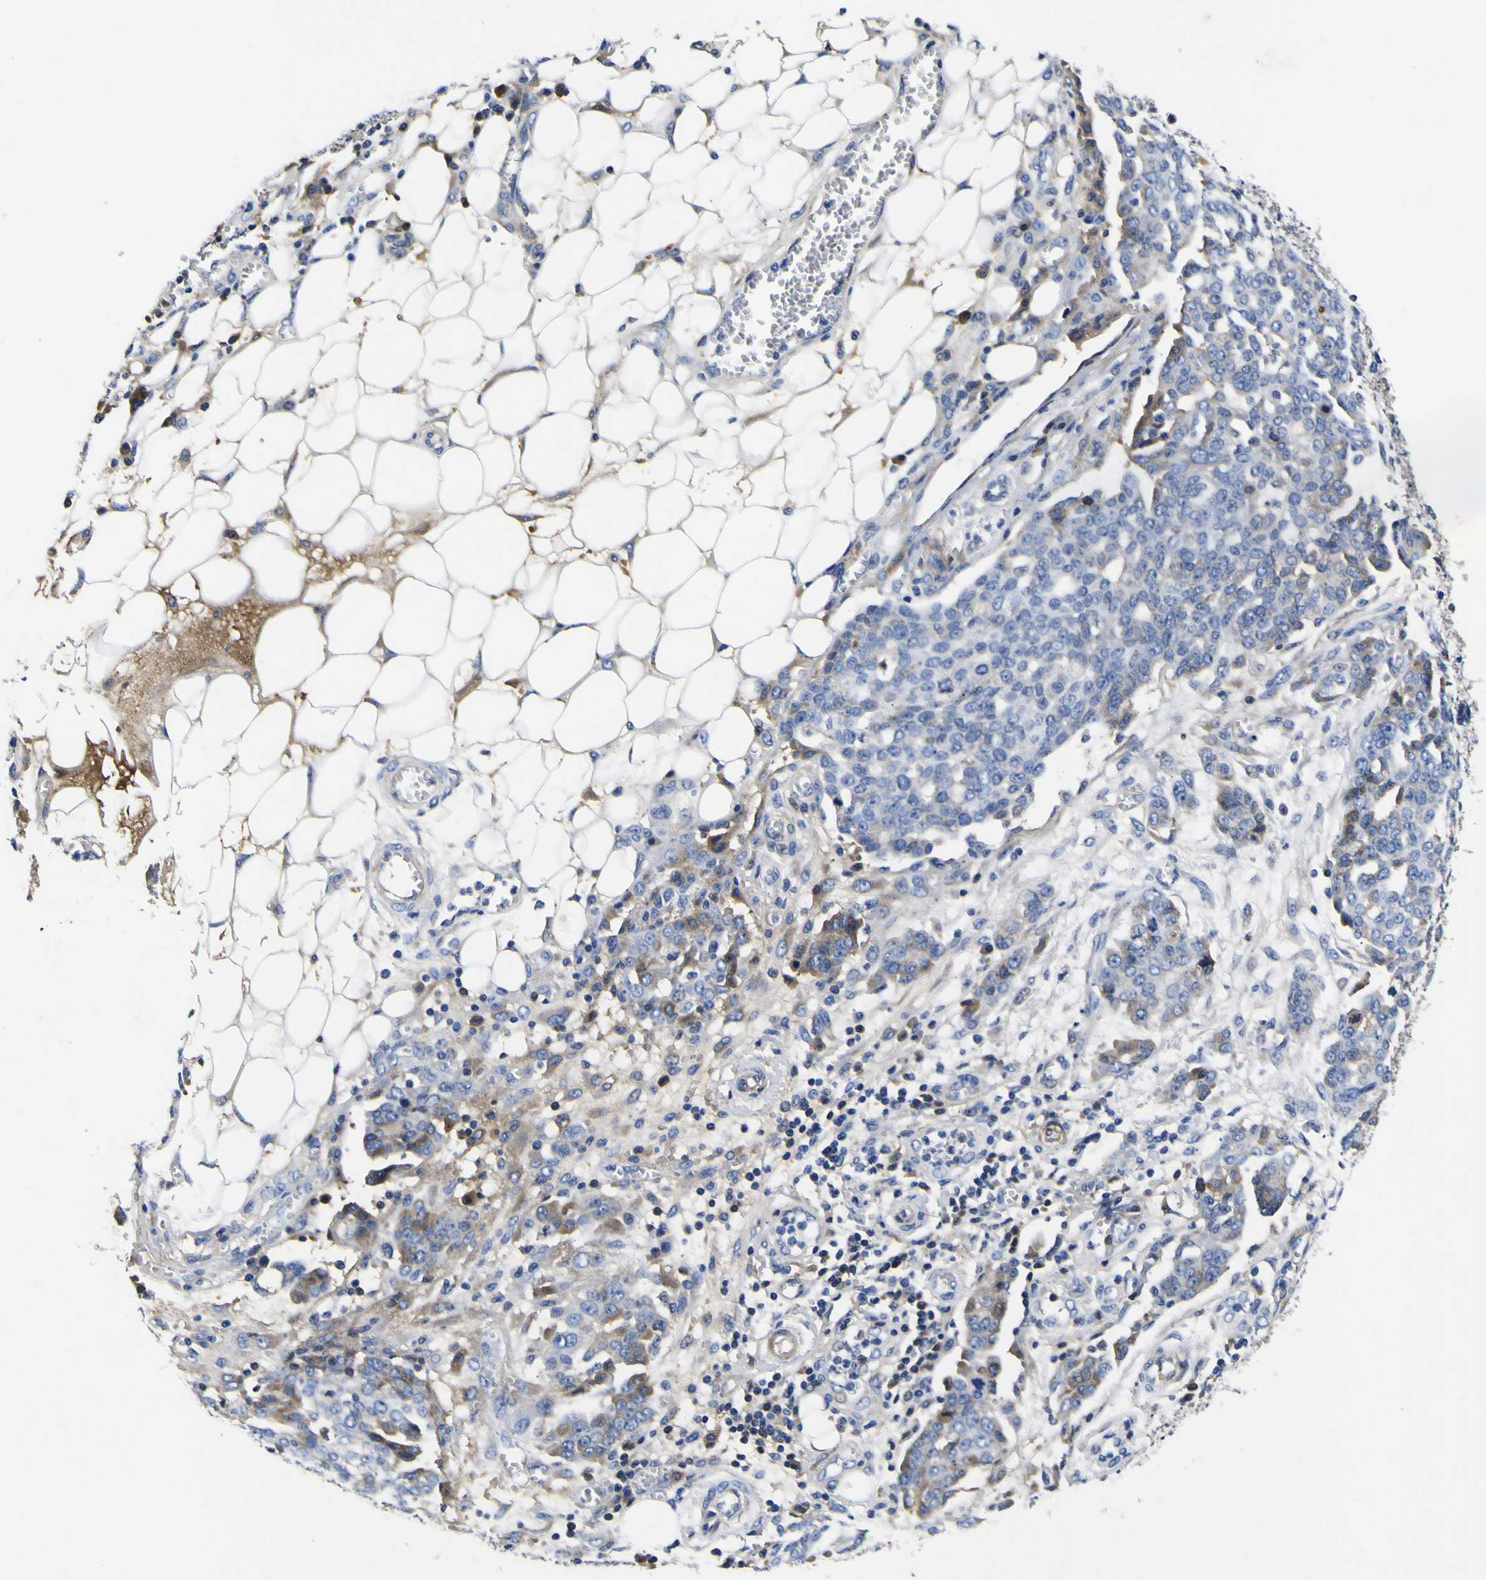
{"staining": {"intensity": "negative", "quantity": "none", "location": "none"}, "tissue": "ovarian cancer", "cell_type": "Tumor cells", "image_type": "cancer", "snomed": [{"axis": "morphology", "description": "Cystadenocarcinoma, serous, NOS"}, {"axis": "topography", "description": "Soft tissue"}, {"axis": "topography", "description": "Ovary"}], "caption": "IHC of ovarian cancer displays no expression in tumor cells.", "gene": "VASN", "patient": {"sex": "female", "age": 57}}